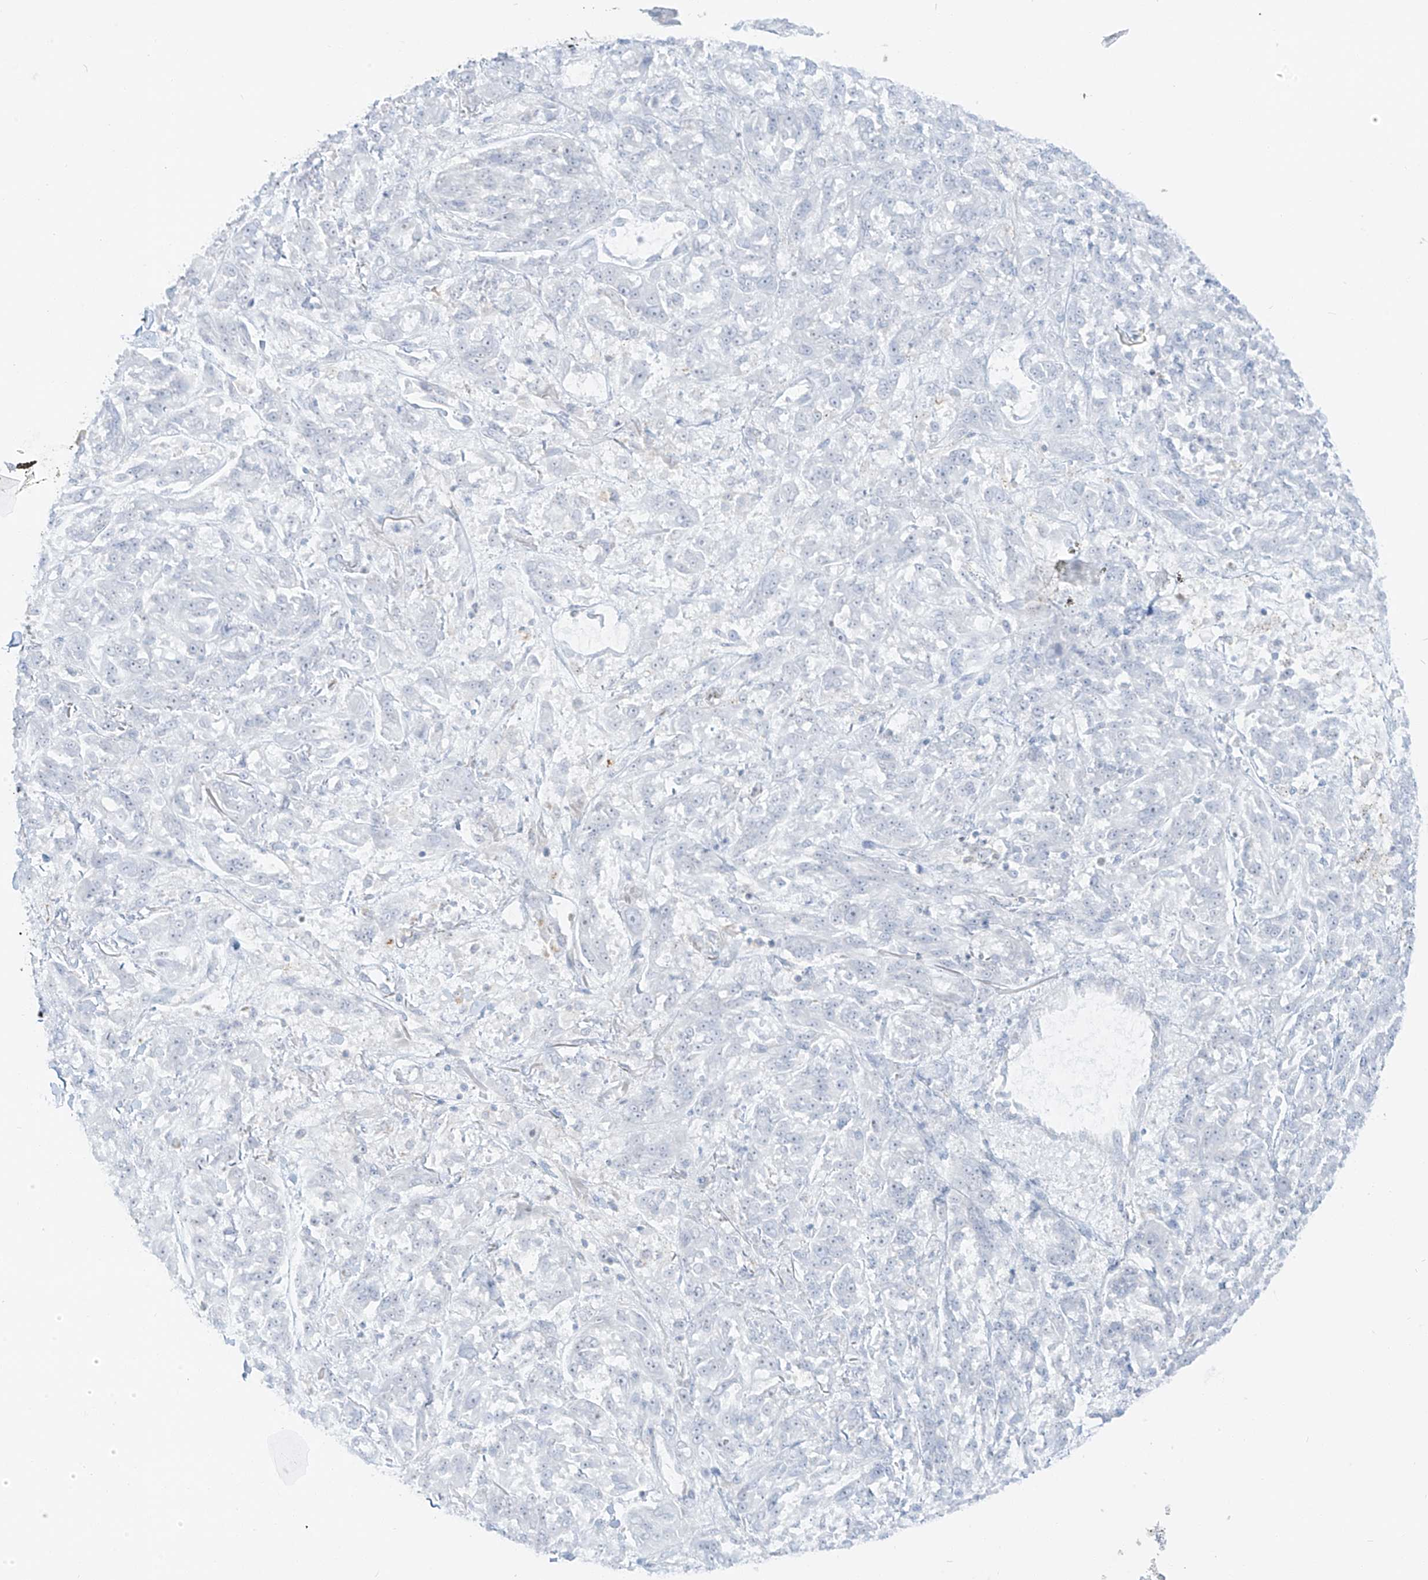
{"staining": {"intensity": "negative", "quantity": "none", "location": "none"}, "tissue": "melanoma", "cell_type": "Tumor cells", "image_type": "cancer", "snomed": [{"axis": "morphology", "description": "Malignant melanoma, NOS"}, {"axis": "topography", "description": "Skin"}], "caption": "Tumor cells are negative for brown protein staining in malignant melanoma.", "gene": "SLC35F6", "patient": {"sex": "male", "age": 53}}